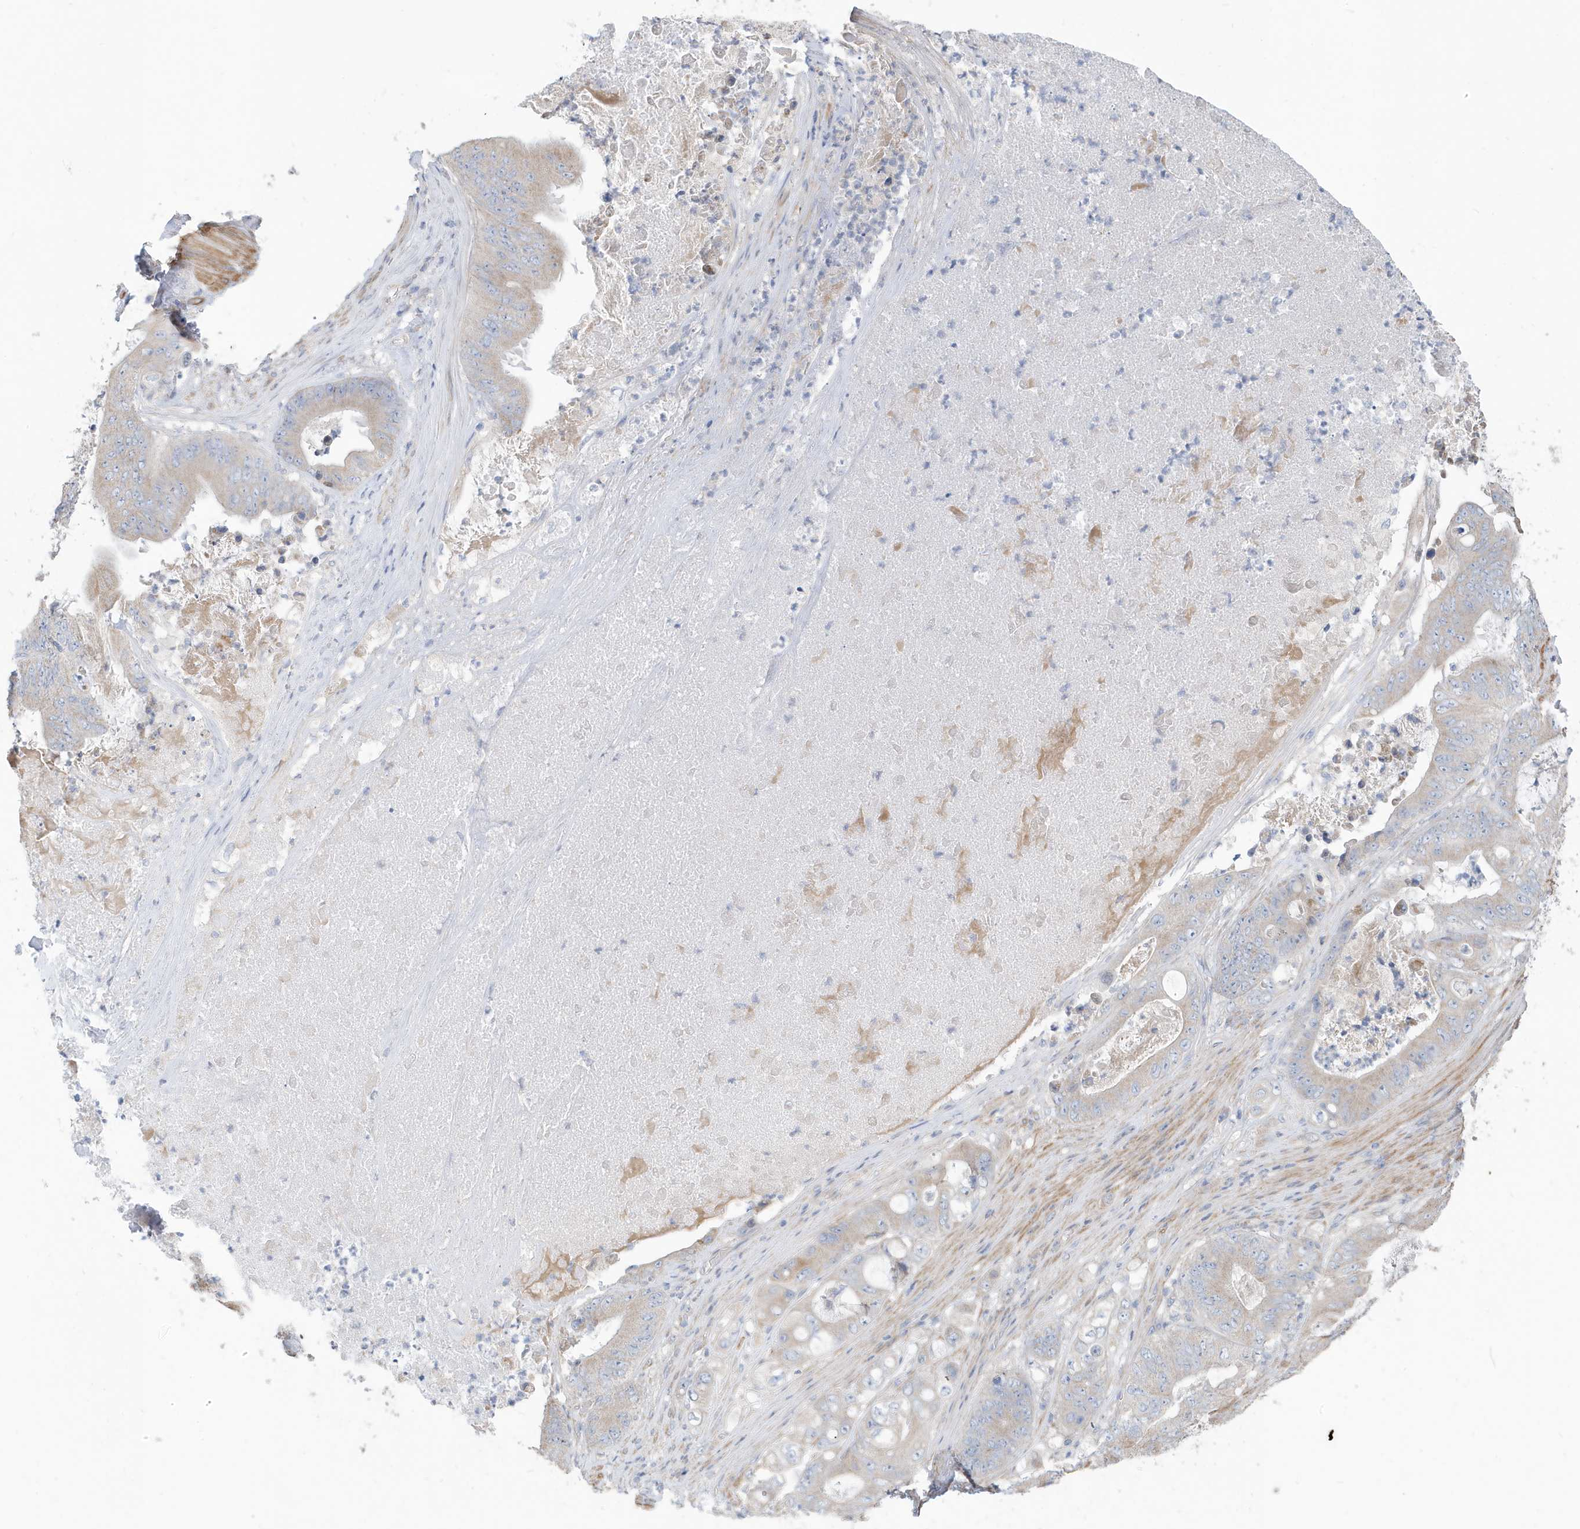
{"staining": {"intensity": "weak", "quantity": "<25%", "location": "cytoplasmic/membranous"}, "tissue": "stomach cancer", "cell_type": "Tumor cells", "image_type": "cancer", "snomed": [{"axis": "morphology", "description": "Adenocarcinoma, NOS"}, {"axis": "topography", "description": "Stomach"}], "caption": "Immunohistochemical staining of adenocarcinoma (stomach) reveals no significant positivity in tumor cells.", "gene": "ATP13A5", "patient": {"sex": "female", "age": 73}}